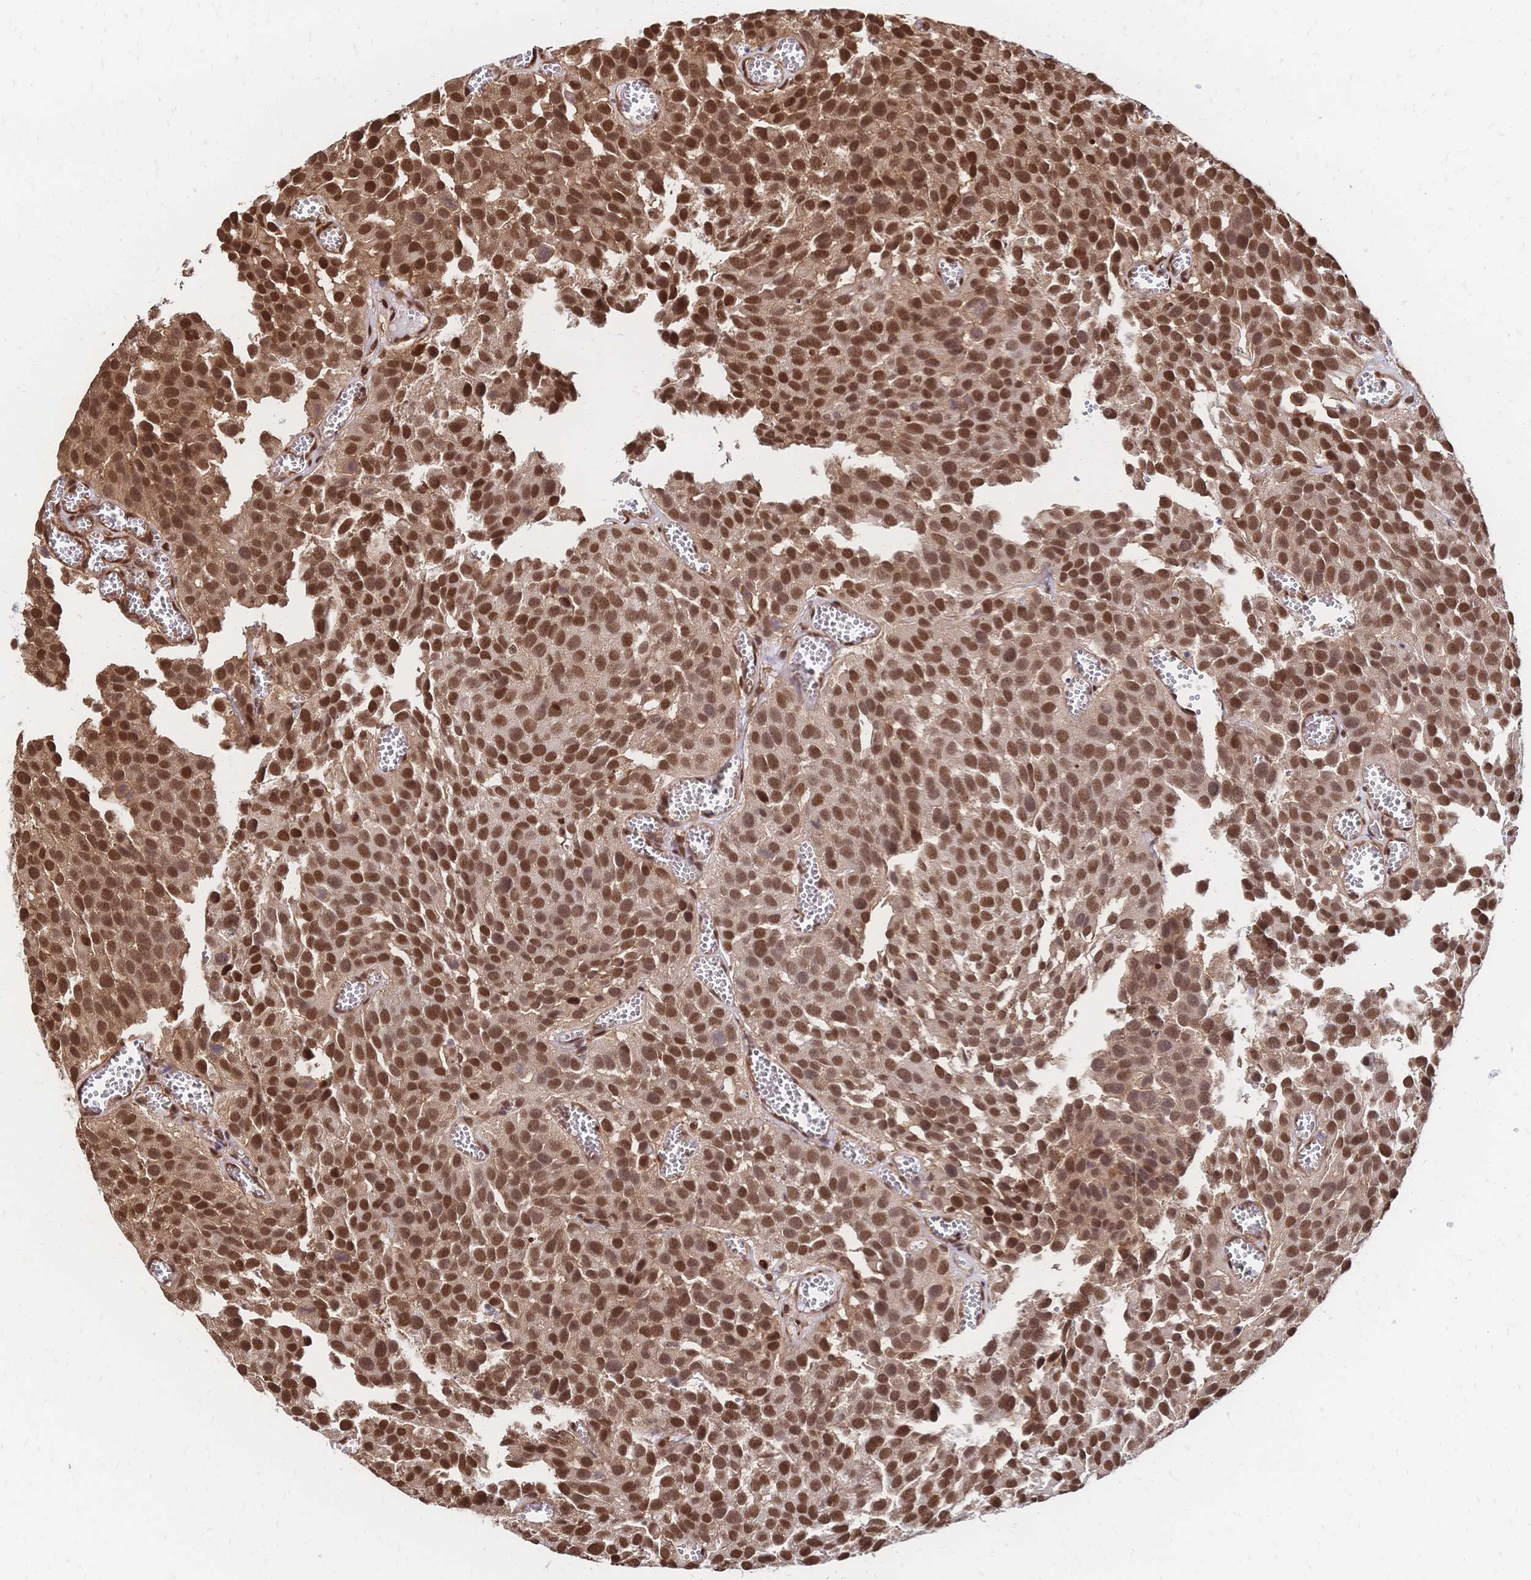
{"staining": {"intensity": "strong", "quantity": ">75%", "location": "nuclear"}, "tissue": "urothelial cancer", "cell_type": "Tumor cells", "image_type": "cancer", "snomed": [{"axis": "morphology", "description": "Urothelial carcinoma, Low grade"}, {"axis": "topography", "description": "Urinary bladder"}], "caption": "Immunohistochemistry micrograph of neoplastic tissue: urothelial carcinoma (low-grade) stained using immunohistochemistry (IHC) displays high levels of strong protein expression localized specifically in the nuclear of tumor cells, appearing as a nuclear brown color.", "gene": "HDGF", "patient": {"sex": "female", "age": 69}}